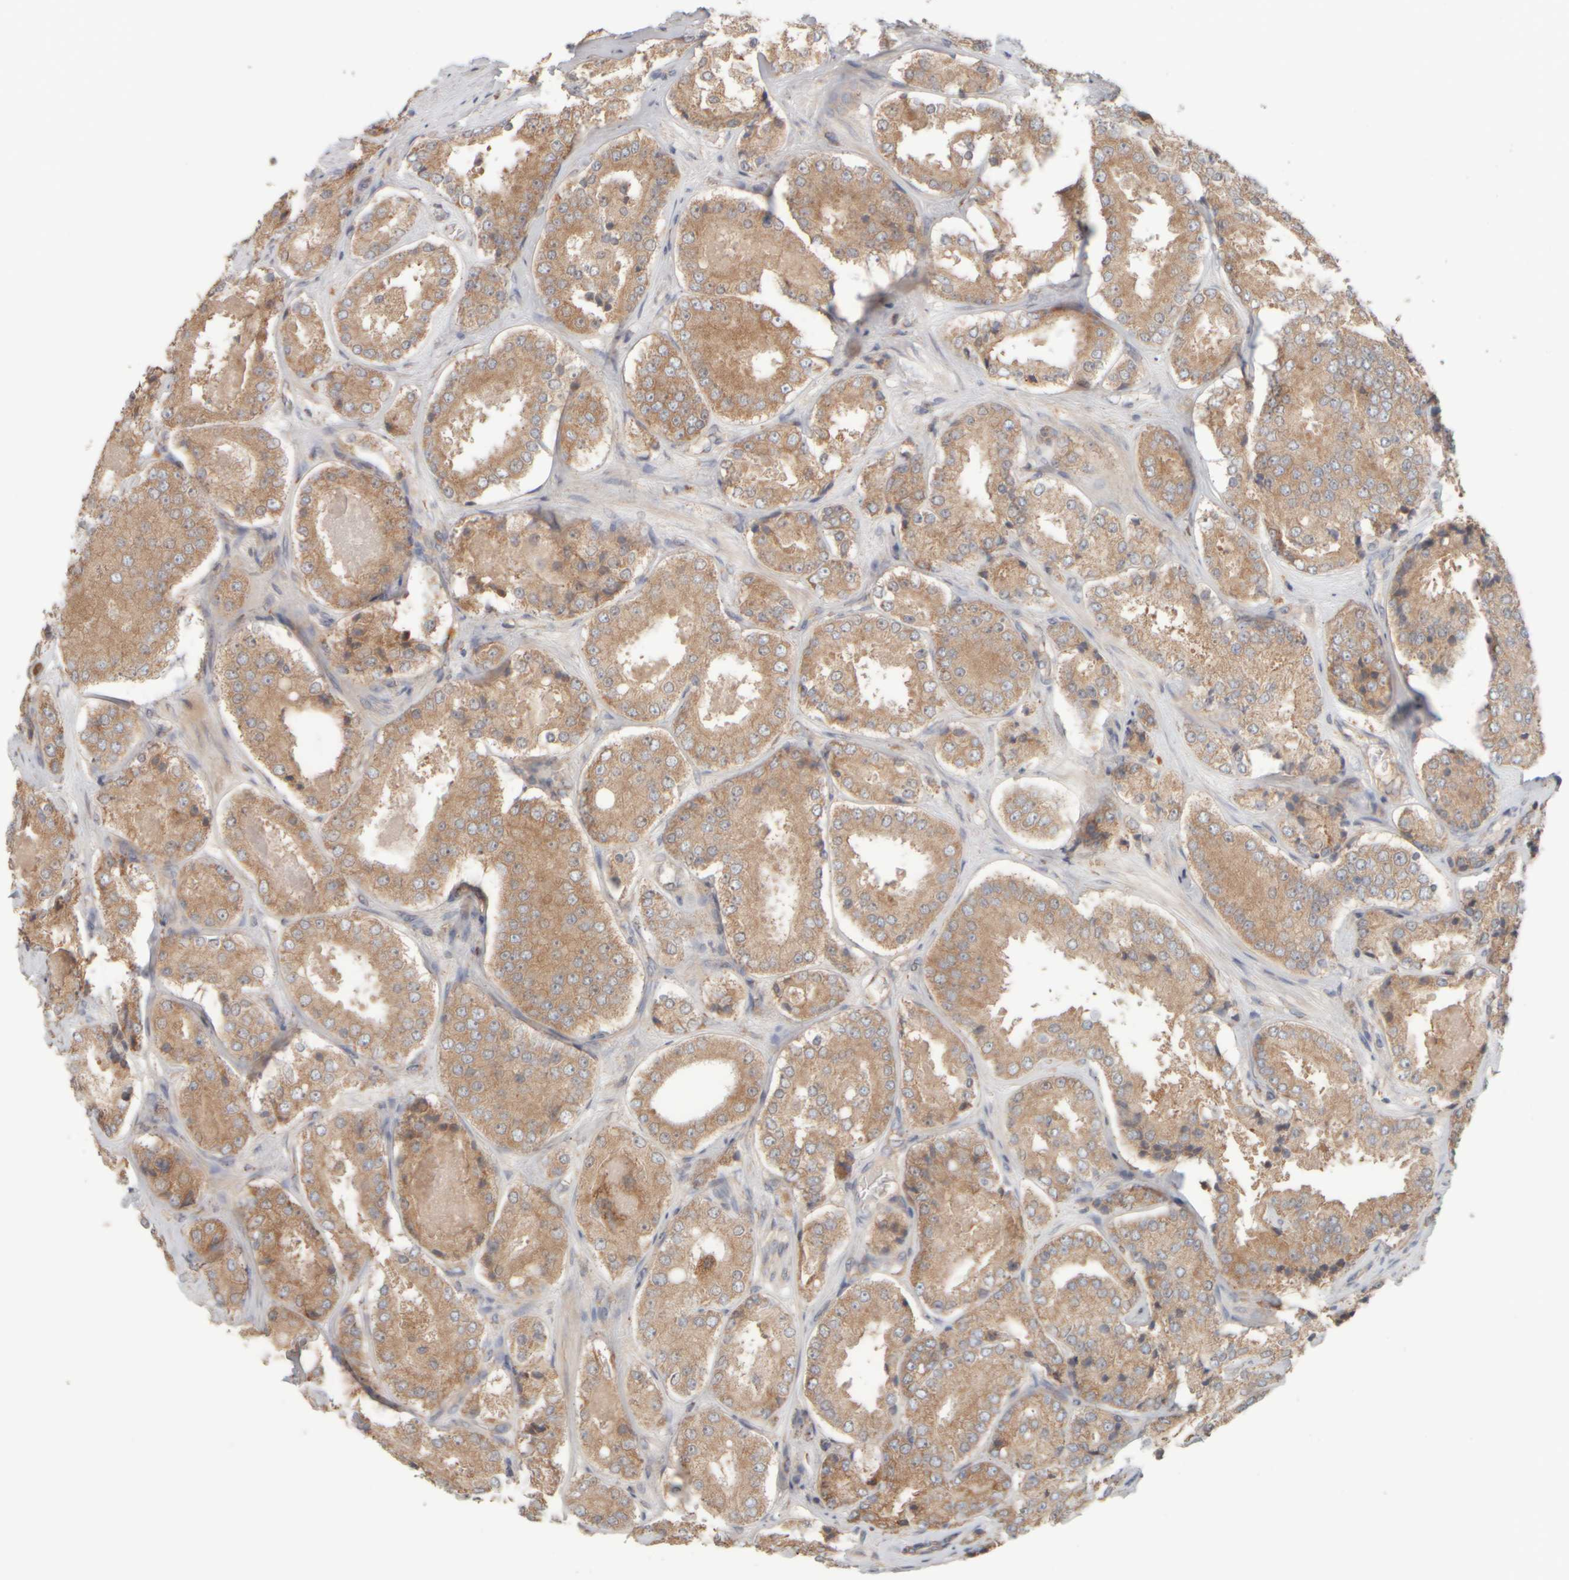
{"staining": {"intensity": "moderate", "quantity": ">75%", "location": "cytoplasmic/membranous"}, "tissue": "prostate cancer", "cell_type": "Tumor cells", "image_type": "cancer", "snomed": [{"axis": "morphology", "description": "Adenocarcinoma, High grade"}, {"axis": "topography", "description": "Prostate"}], "caption": "The micrograph shows a brown stain indicating the presence of a protein in the cytoplasmic/membranous of tumor cells in high-grade adenocarcinoma (prostate).", "gene": "EIF2B3", "patient": {"sex": "male", "age": 65}}